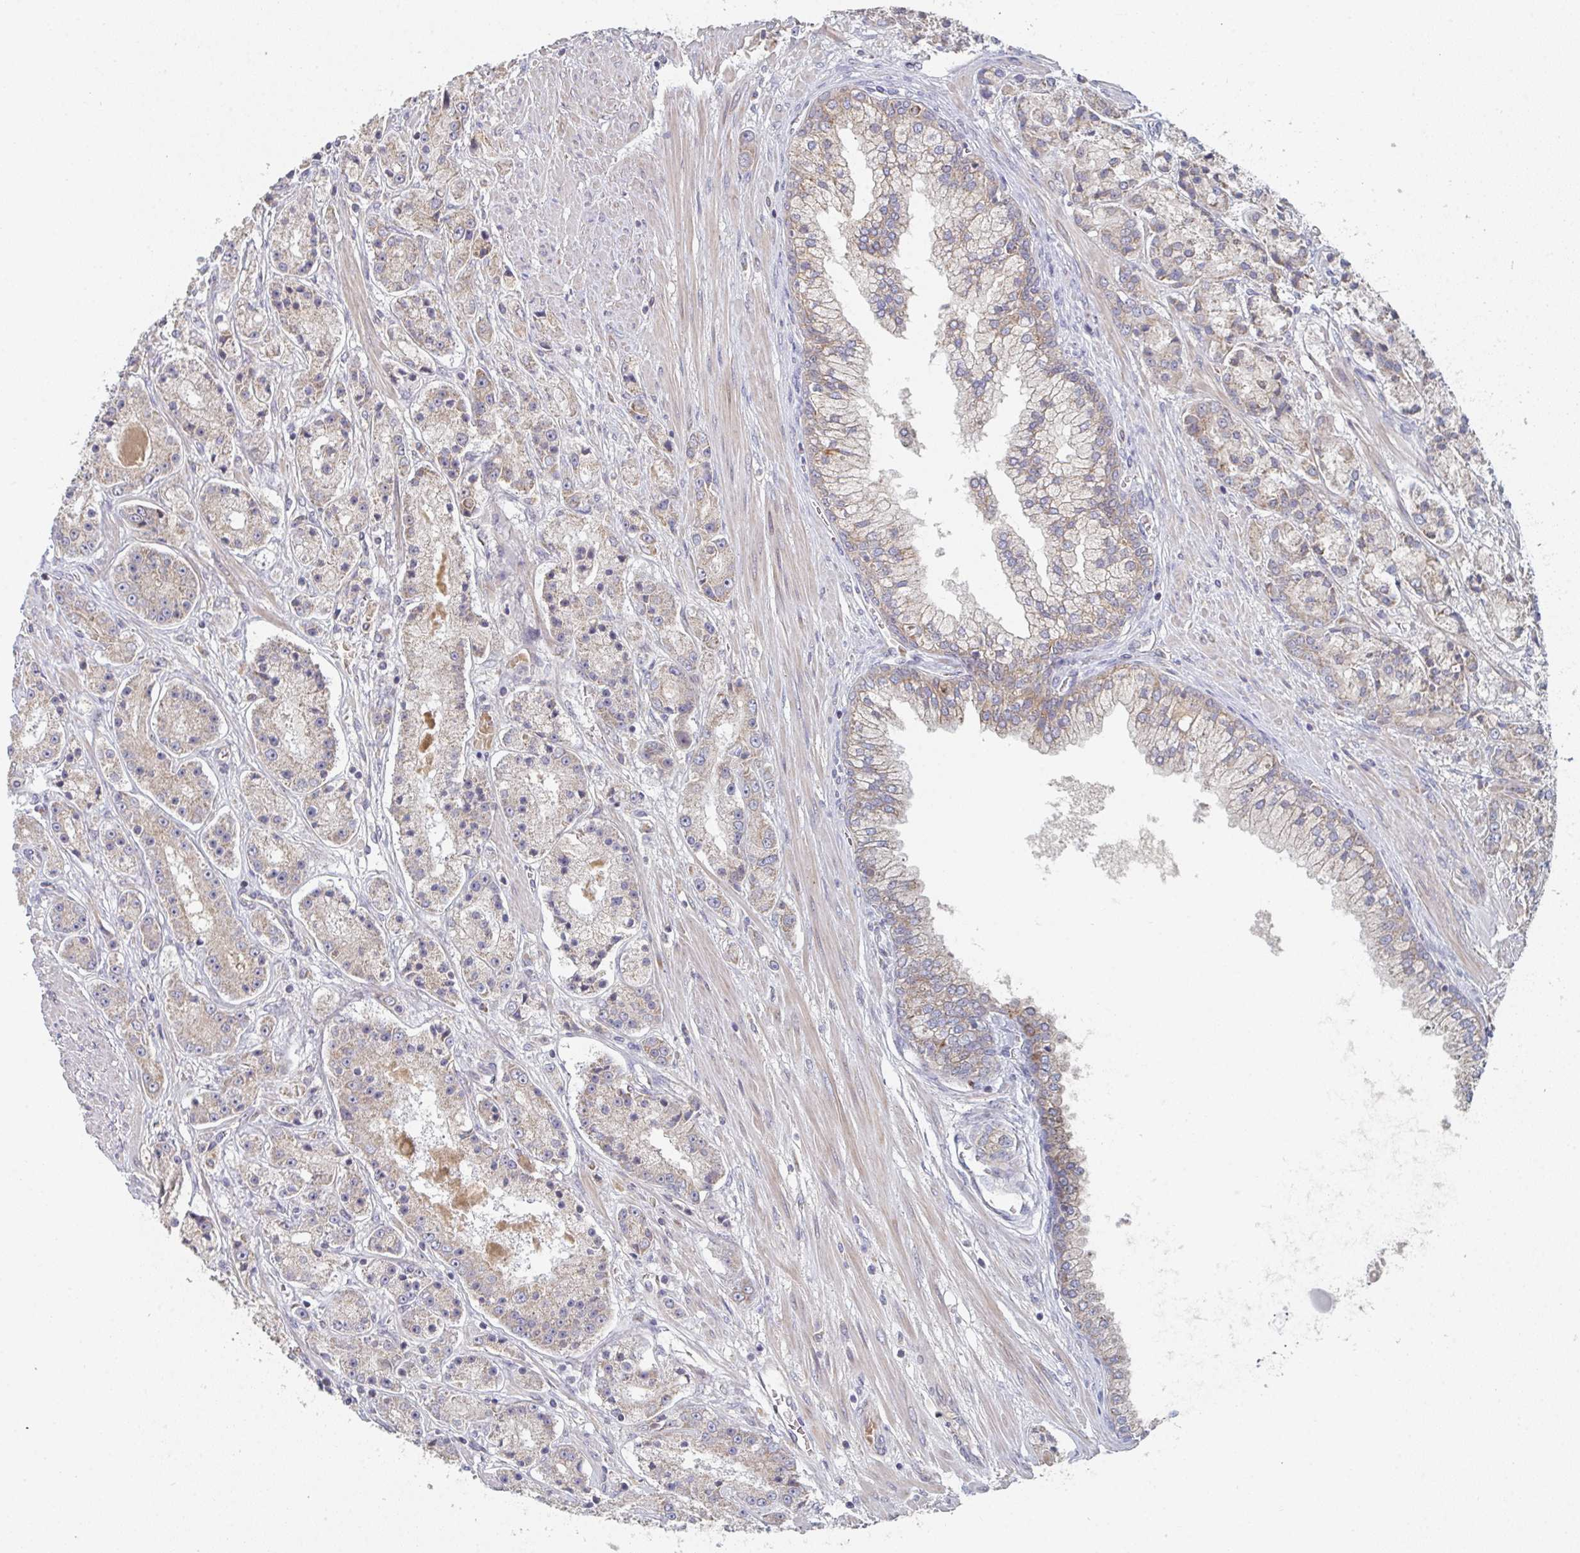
{"staining": {"intensity": "weak", "quantity": ">75%", "location": "cytoplasmic/membranous"}, "tissue": "prostate cancer", "cell_type": "Tumor cells", "image_type": "cancer", "snomed": [{"axis": "morphology", "description": "Adenocarcinoma, High grade"}, {"axis": "topography", "description": "Prostate"}], "caption": "IHC of prostate cancer reveals low levels of weak cytoplasmic/membranous positivity in about >75% of tumor cells.", "gene": "ELOVL1", "patient": {"sex": "male", "age": 67}}